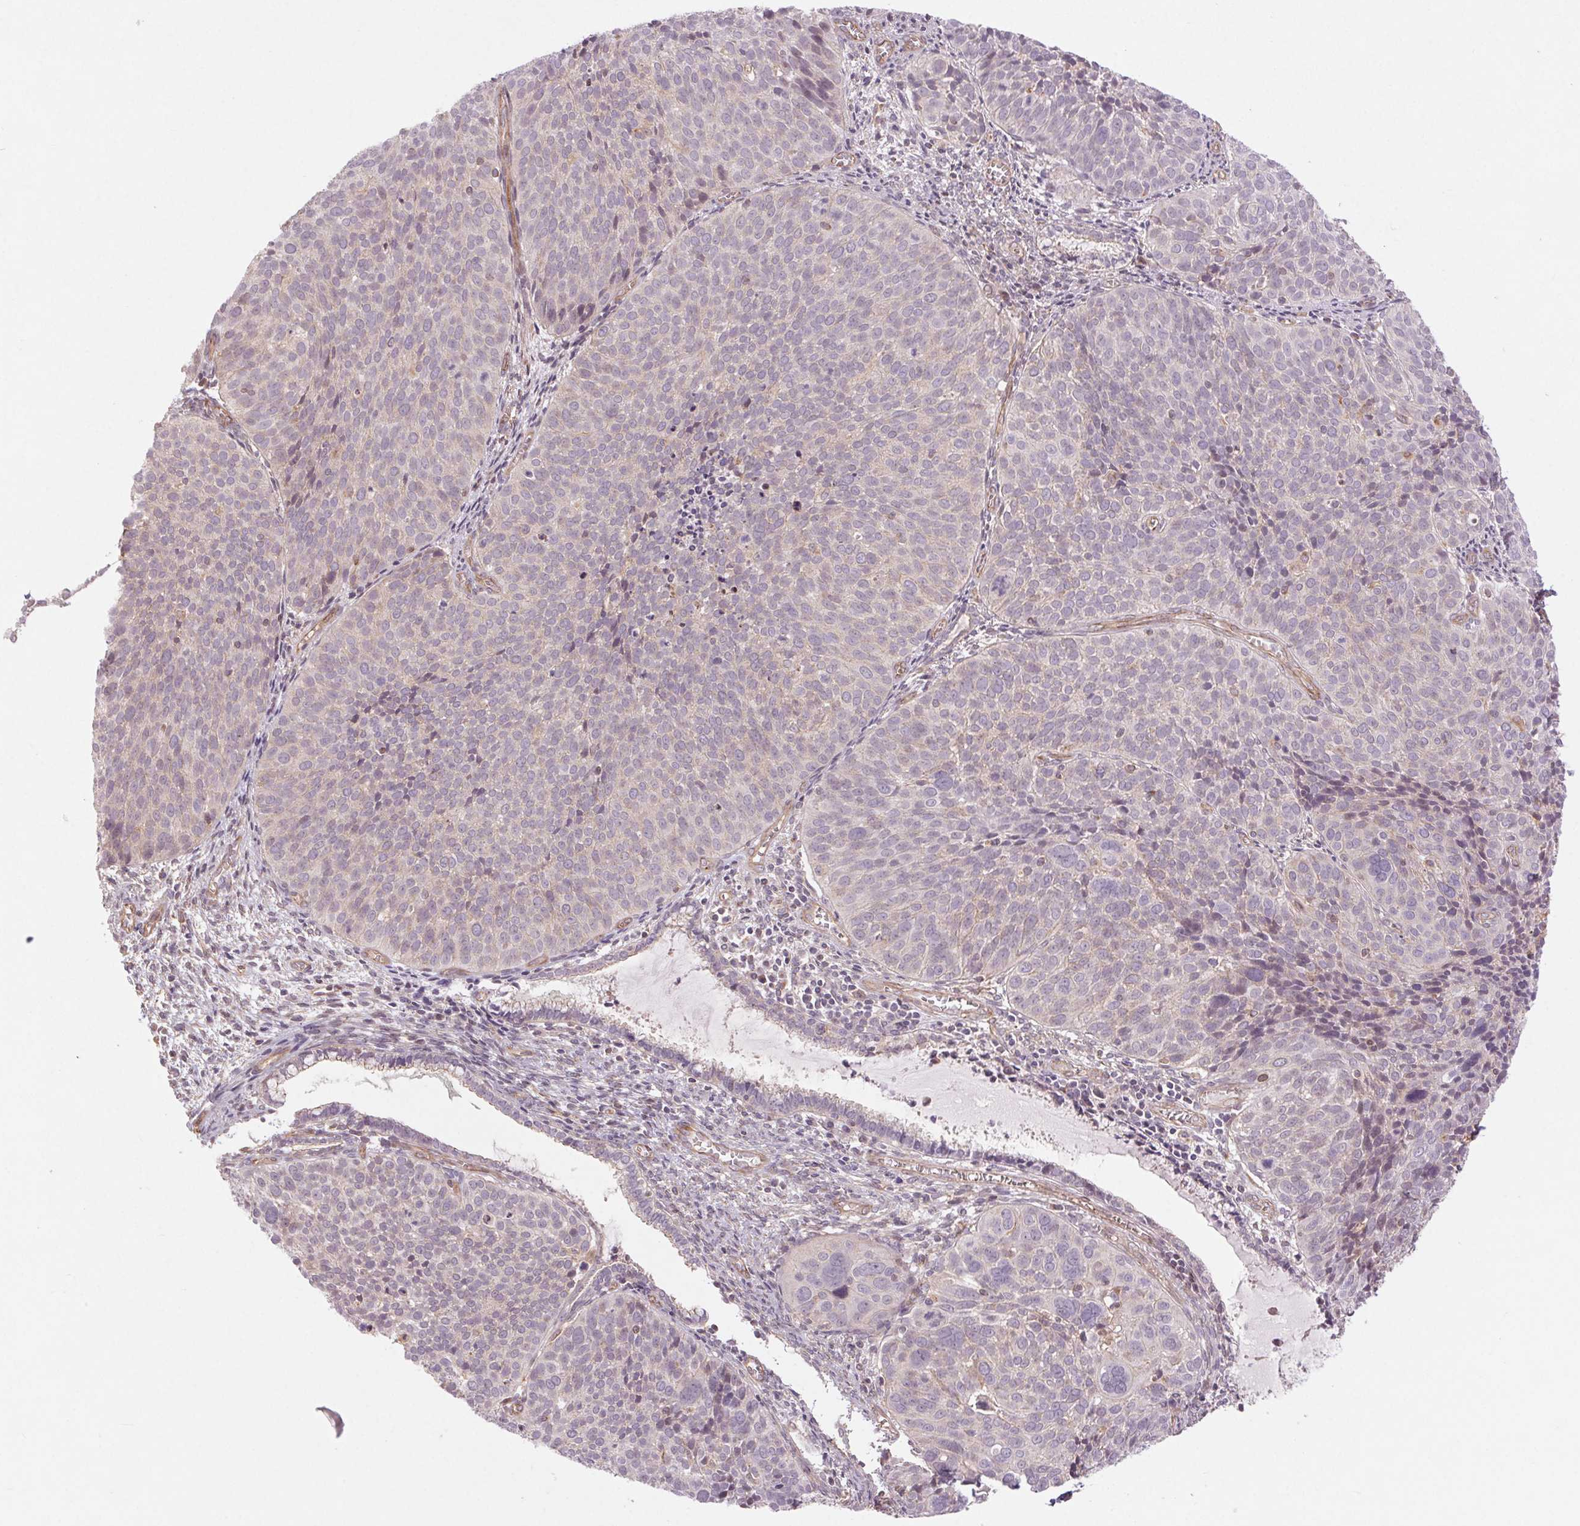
{"staining": {"intensity": "negative", "quantity": "none", "location": "none"}, "tissue": "cervical cancer", "cell_type": "Tumor cells", "image_type": "cancer", "snomed": [{"axis": "morphology", "description": "Squamous cell carcinoma, NOS"}, {"axis": "topography", "description": "Cervix"}], "caption": "DAB immunohistochemical staining of human cervical cancer reveals no significant staining in tumor cells. Brightfield microscopy of immunohistochemistry stained with DAB (3,3'-diaminobenzidine) (brown) and hematoxylin (blue), captured at high magnification.", "gene": "CCSER1", "patient": {"sex": "female", "age": 39}}